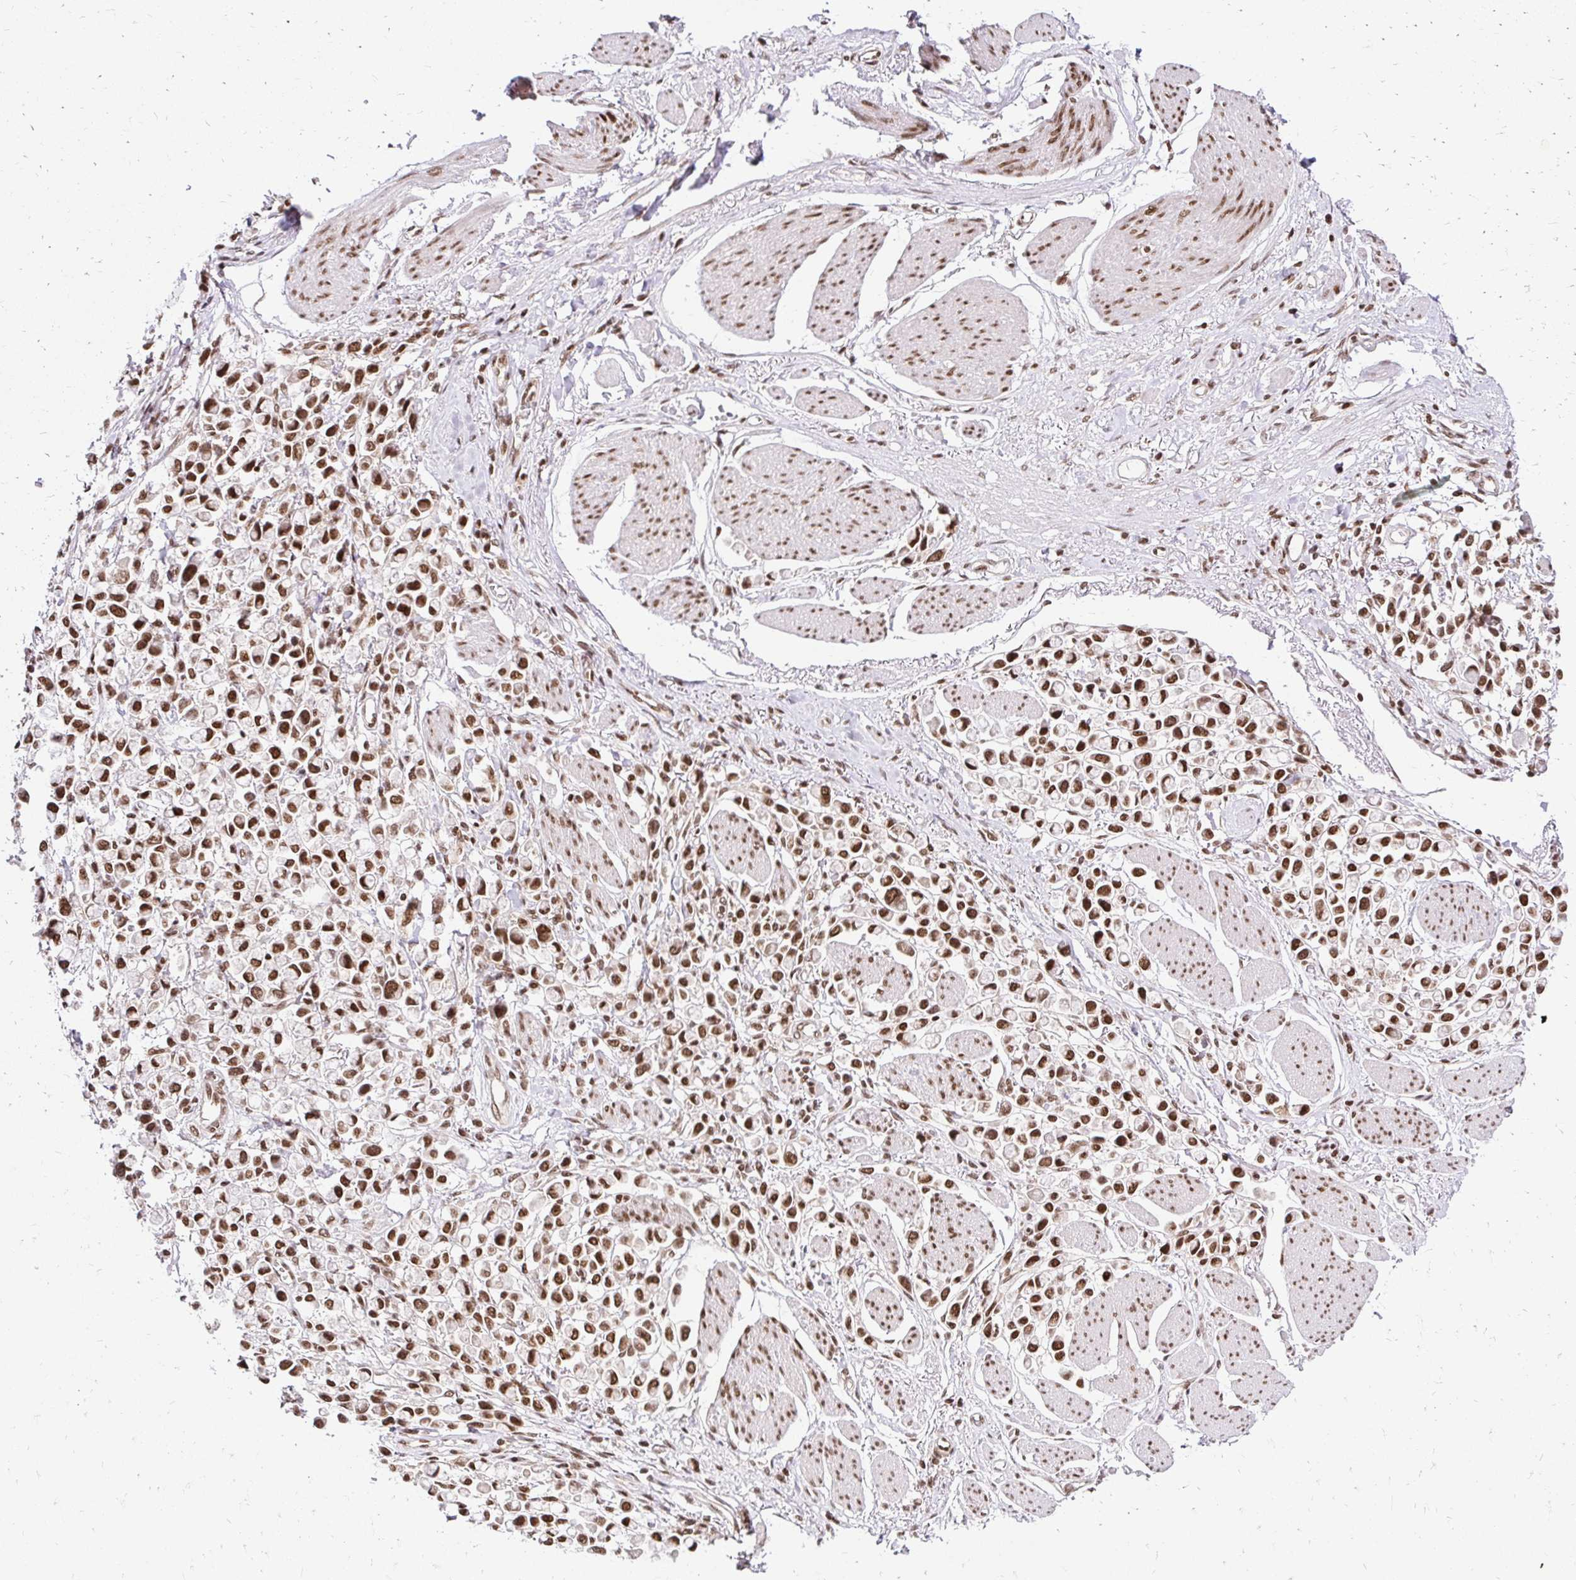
{"staining": {"intensity": "strong", "quantity": ">75%", "location": "nuclear"}, "tissue": "stomach cancer", "cell_type": "Tumor cells", "image_type": "cancer", "snomed": [{"axis": "morphology", "description": "Adenocarcinoma, NOS"}, {"axis": "topography", "description": "Stomach"}], "caption": "Tumor cells show high levels of strong nuclear positivity in approximately >75% of cells in human stomach adenocarcinoma.", "gene": "GLYR1", "patient": {"sex": "female", "age": 81}}